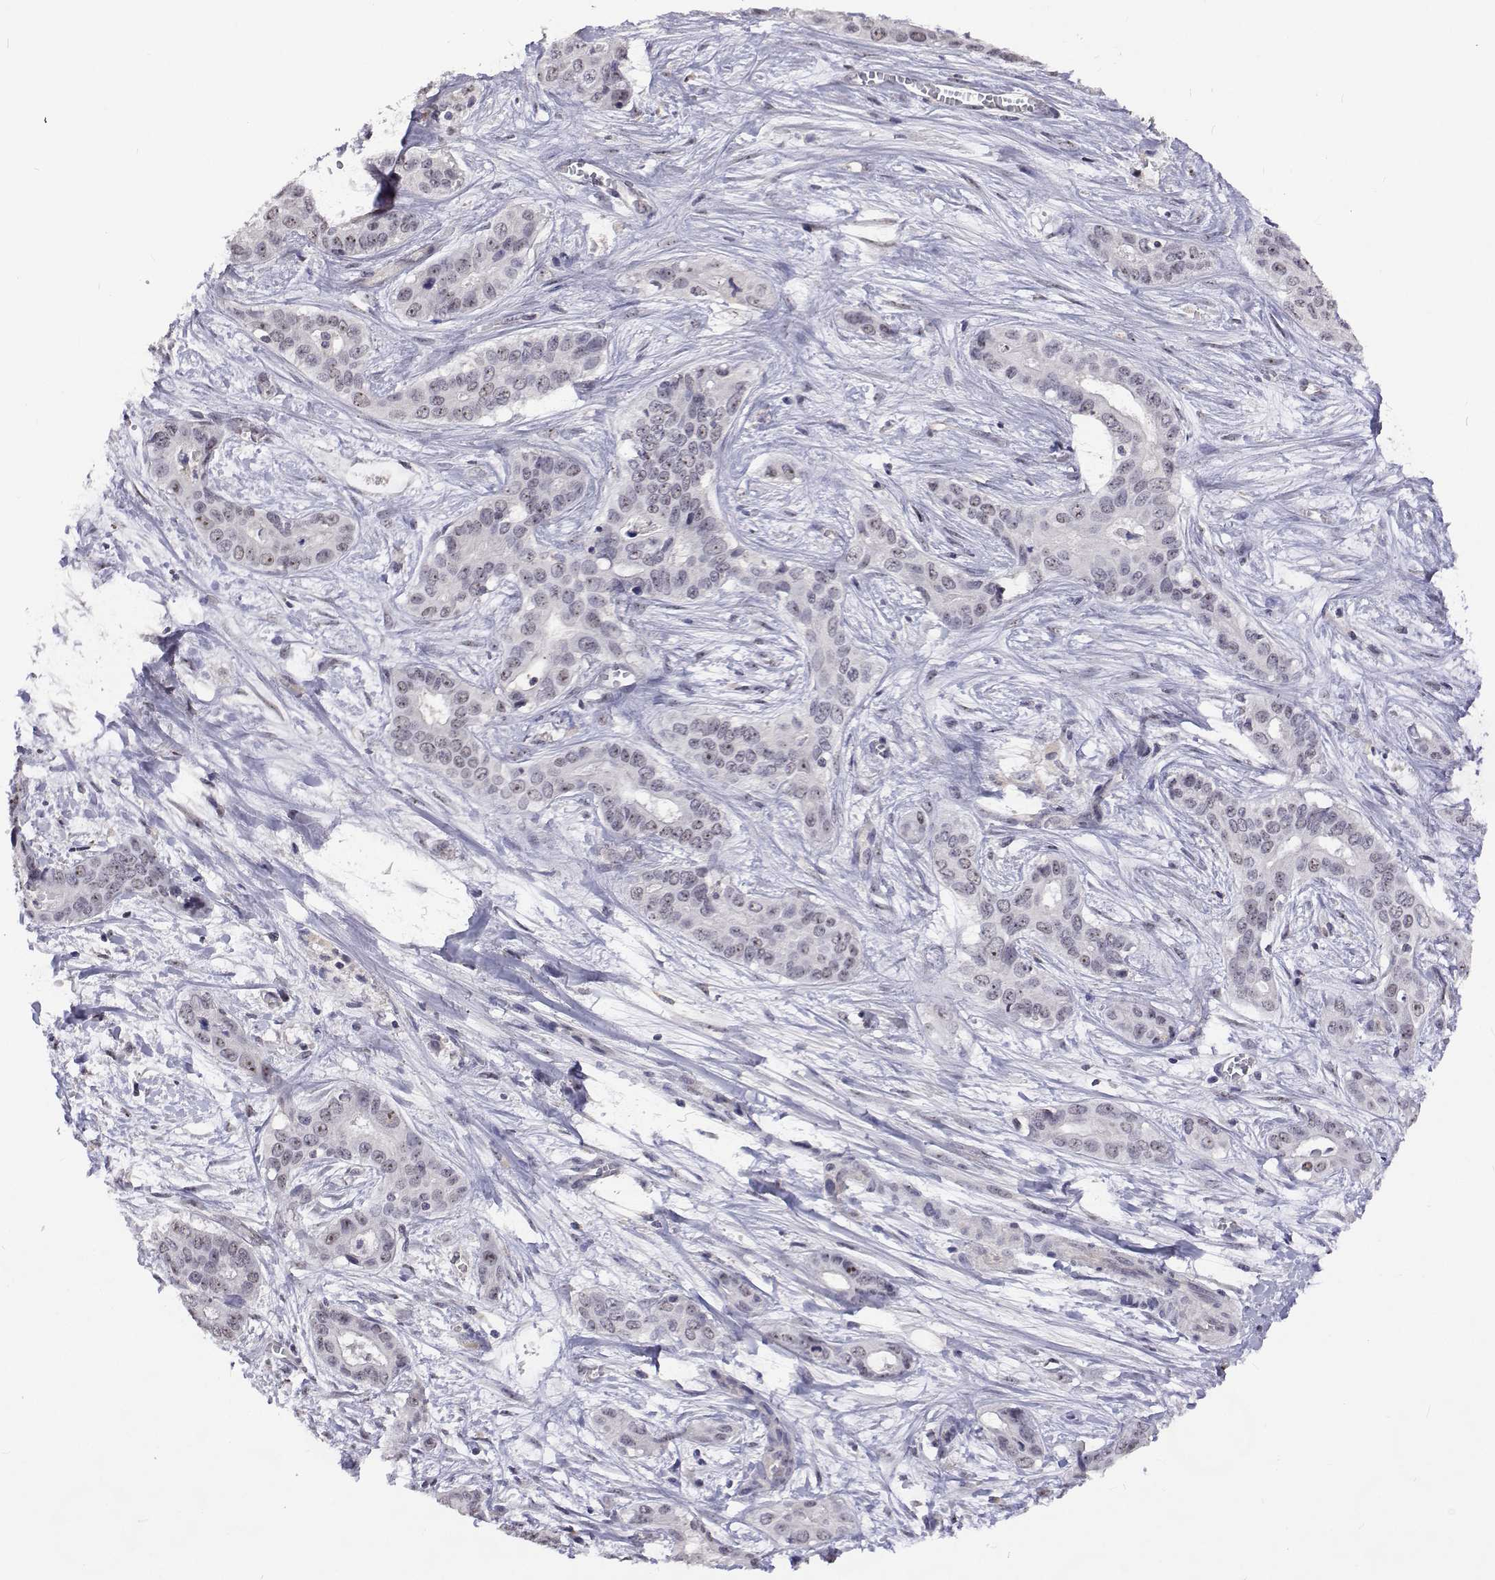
{"staining": {"intensity": "negative", "quantity": "none", "location": "none"}, "tissue": "liver cancer", "cell_type": "Tumor cells", "image_type": "cancer", "snomed": [{"axis": "morphology", "description": "Cholangiocarcinoma"}, {"axis": "topography", "description": "Liver"}], "caption": "A high-resolution image shows immunohistochemistry staining of liver cancer (cholangiocarcinoma), which reveals no significant expression in tumor cells.", "gene": "NHP2", "patient": {"sex": "female", "age": 65}}